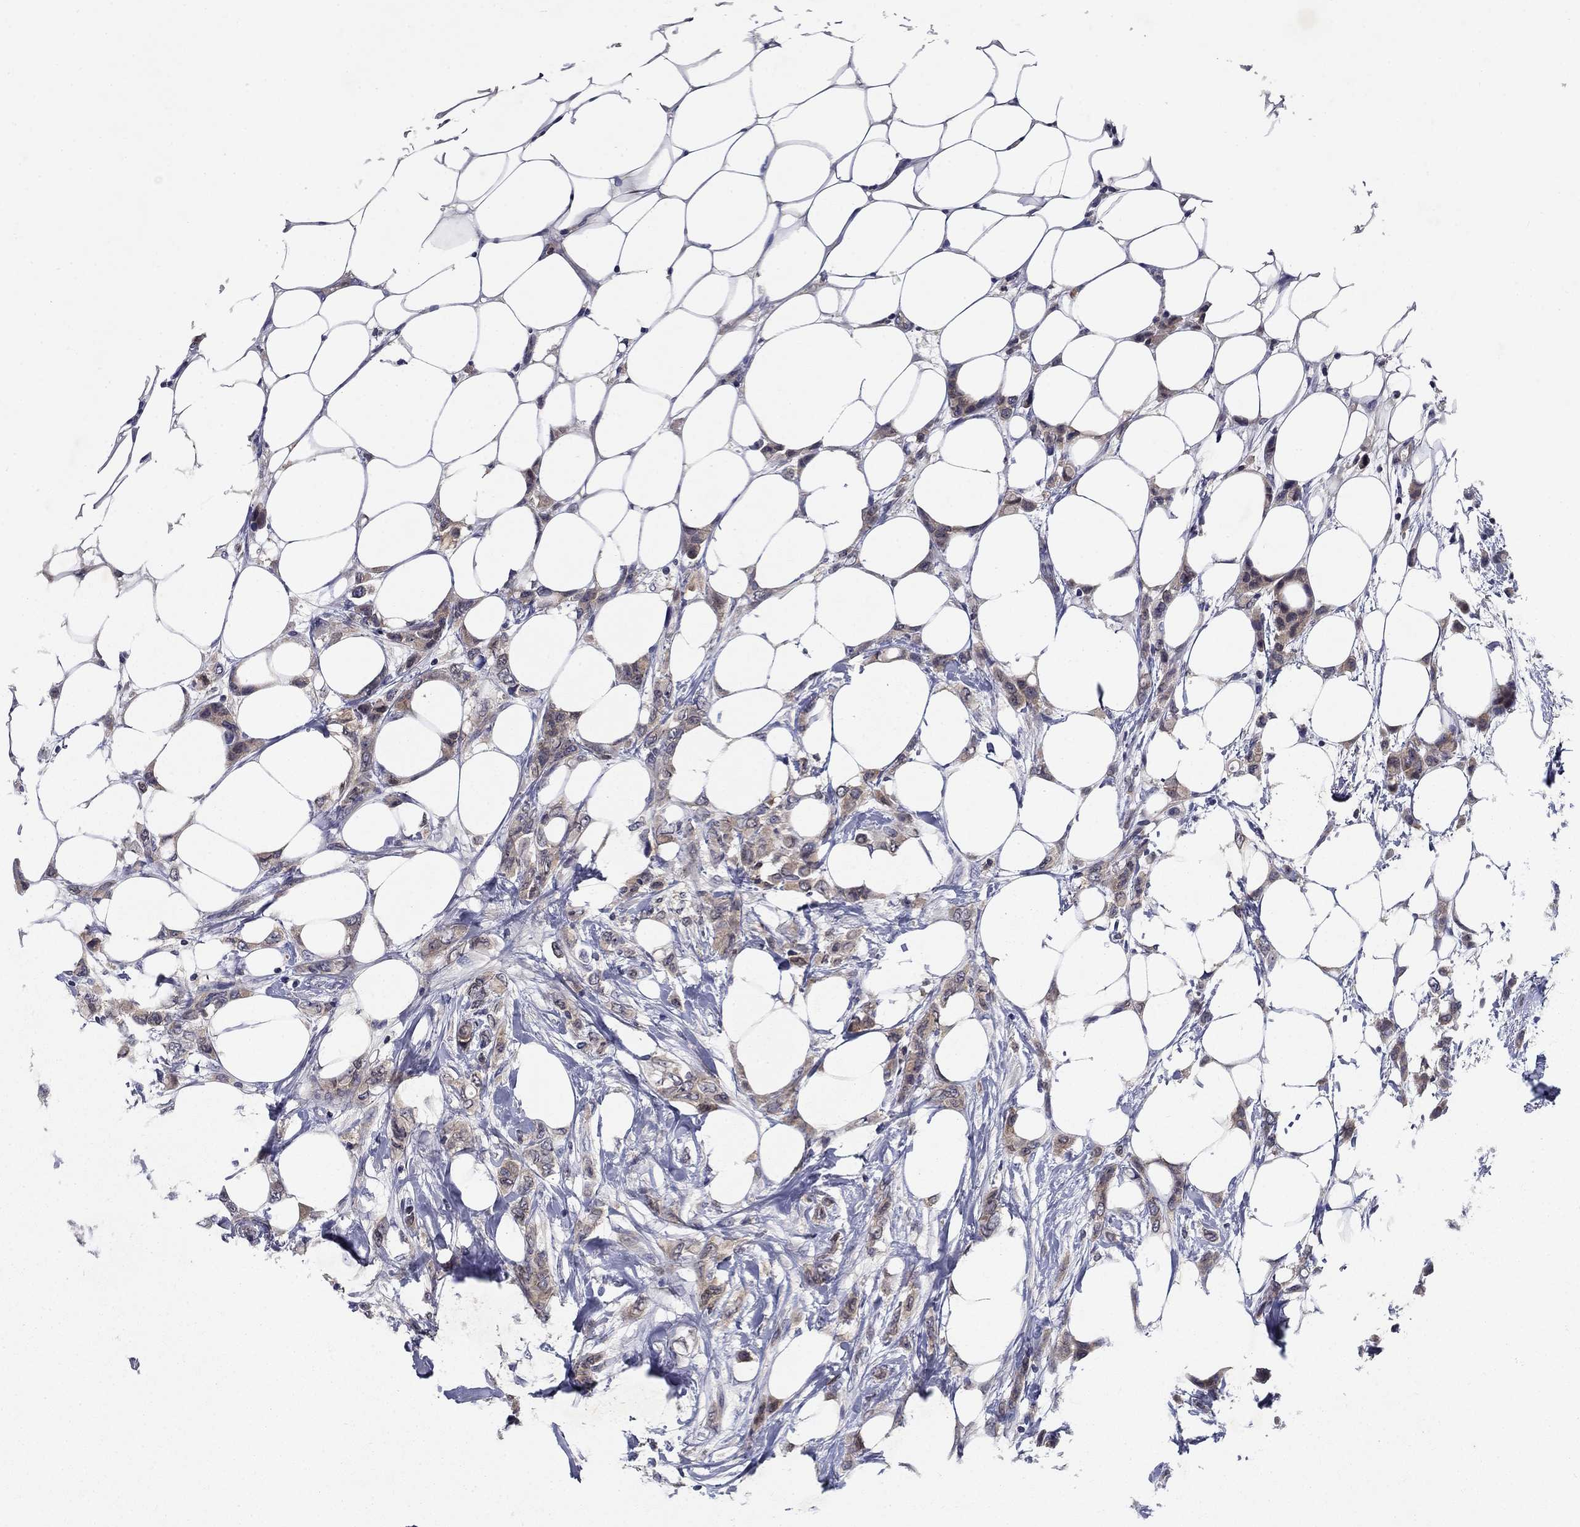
{"staining": {"intensity": "weak", "quantity": "25%-75%", "location": "cytoplasmic/membranous"}, "tissue": "breast cancer", "cell_type": "Tumor cells", "image_type": "cancer", "snomed": [{"axis": "morphology", "description": "Lobular carcinoma"}, {"axis": "topography", "description": "Breast"}], "caption": "Breast cancer (lobular carcinoma) stained for a protein reveals weak cytoplasmic/membranous positivity in tumor cells.", "gene": "GLTP", "patient": {"sex": "female", "age": 66}}